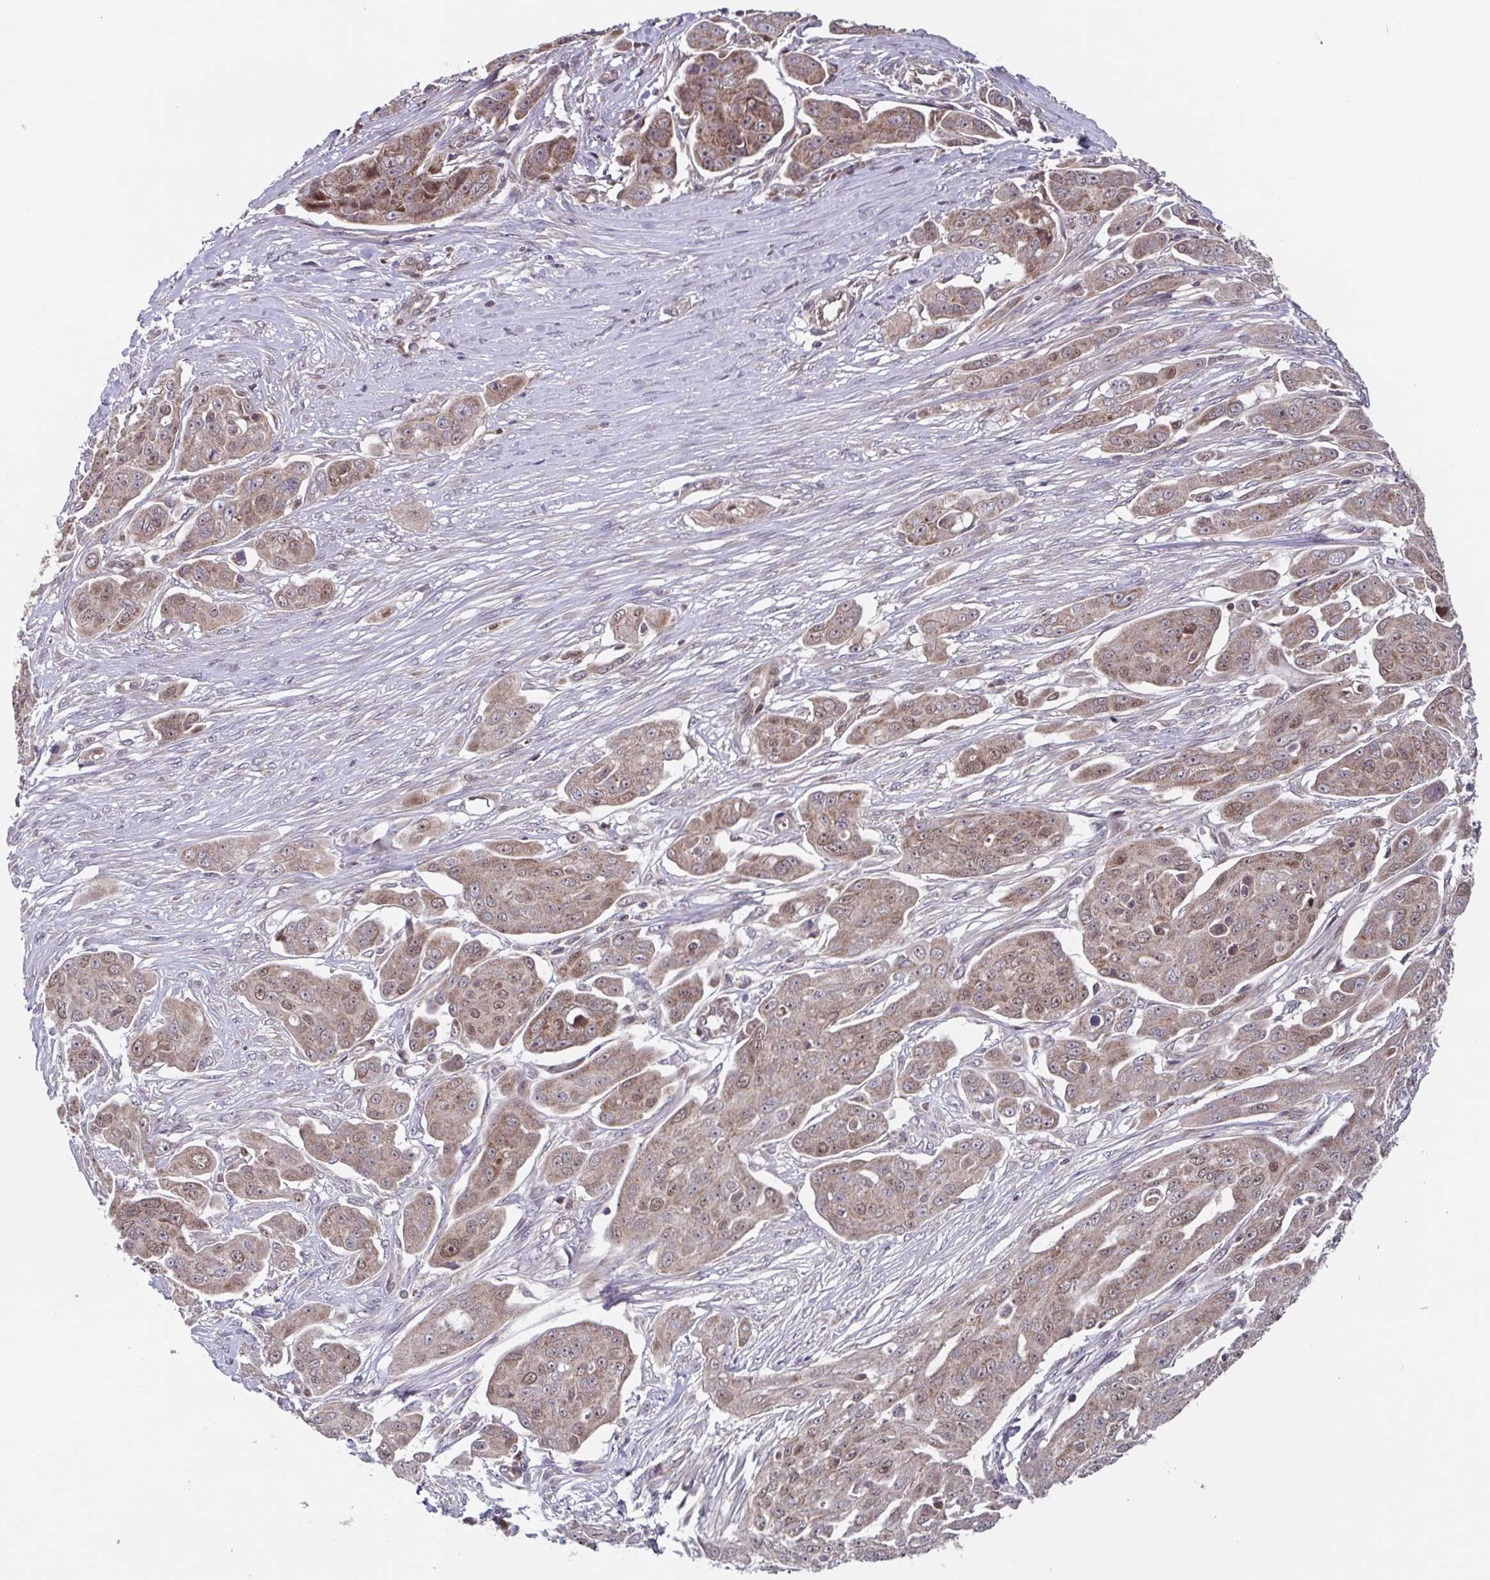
{"staining": {"intensity": "moderate", "quantity": ">75%", "location": "cytoplasmic/membranous"}, "tissue": "ovarian cancer", "cell_type": "Tumor cells", "image_type": "cancer", "snomed": [{"axis": "morphology", "description": "Carcinoma, endometroid"}, {"axis": "topography", "description": "Ovary"}], "caption": "A brown stain highlights moderate cytoplasmic/membranous staining of a protein in endometroid carcinoma (ovarian) tumor cells.", "gene": "TTC19", "patient": {"sex": "female", "age": 70}}